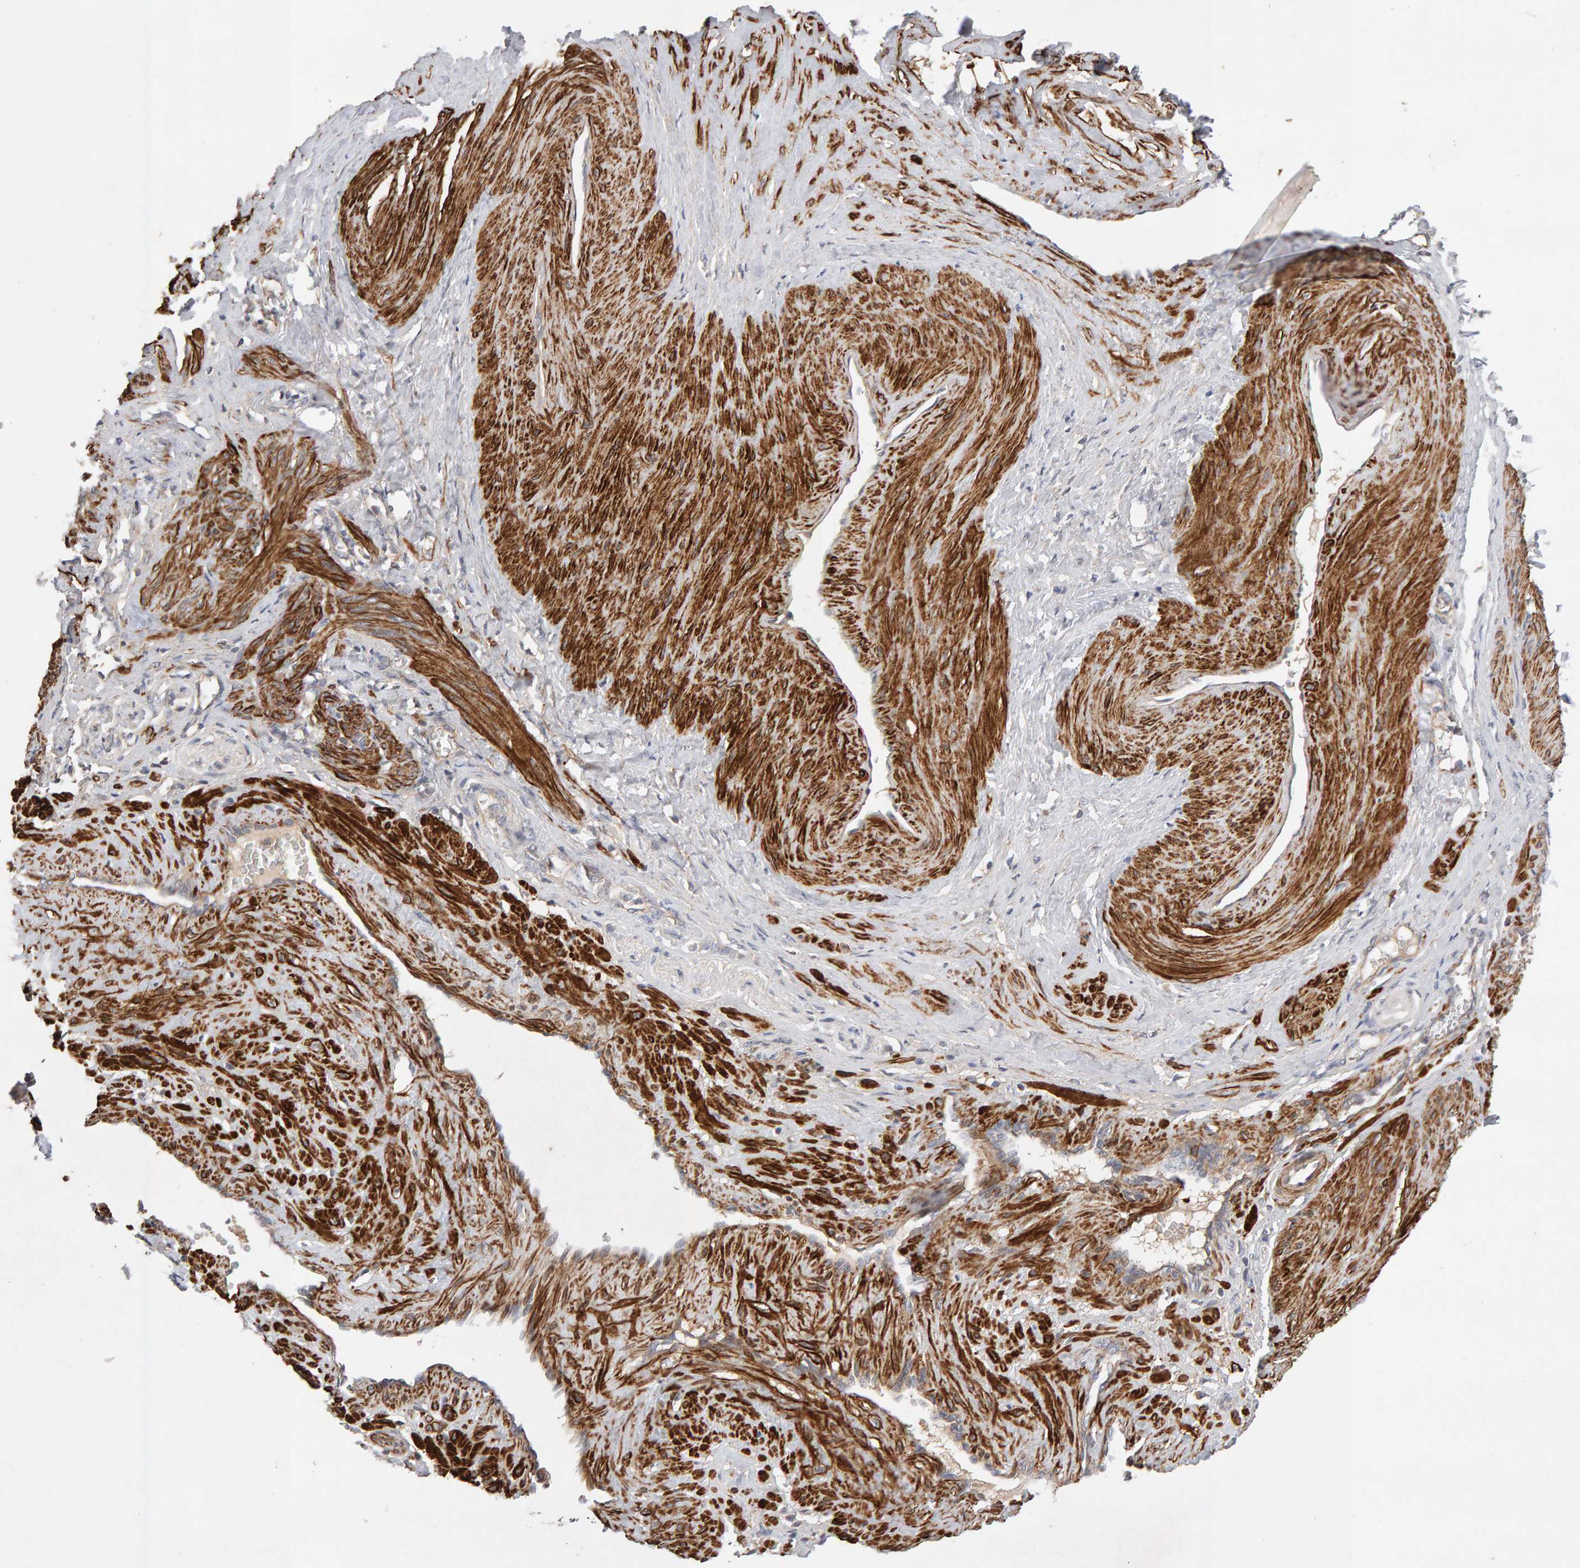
{"staining": {"intensity": "strong", "quantity": ">75%", "location": "cytoplasmic/membranous"}, "tissue": "smooth muscle", "cell_type": "Smooth muscle cells", "image_type": "normal", "snomed": [{"axis": "morphology", "description": "Normal tissue, NOS"}, {"axis": "topography", "description": "Endometrium"}], "caption": "IHC histopathology image of unremarkable smooth muscle: smooth muscle stained using immunohistochemistry (IHC) reveals high levels of strong protein expression localized specifically in the cytoplasmic/membranous of smooth muscle cells, appearing as a cytoplasmic/membranous brown color.", "gene": "RNF19A", "patient": {"sex": "female", "age": 33}}